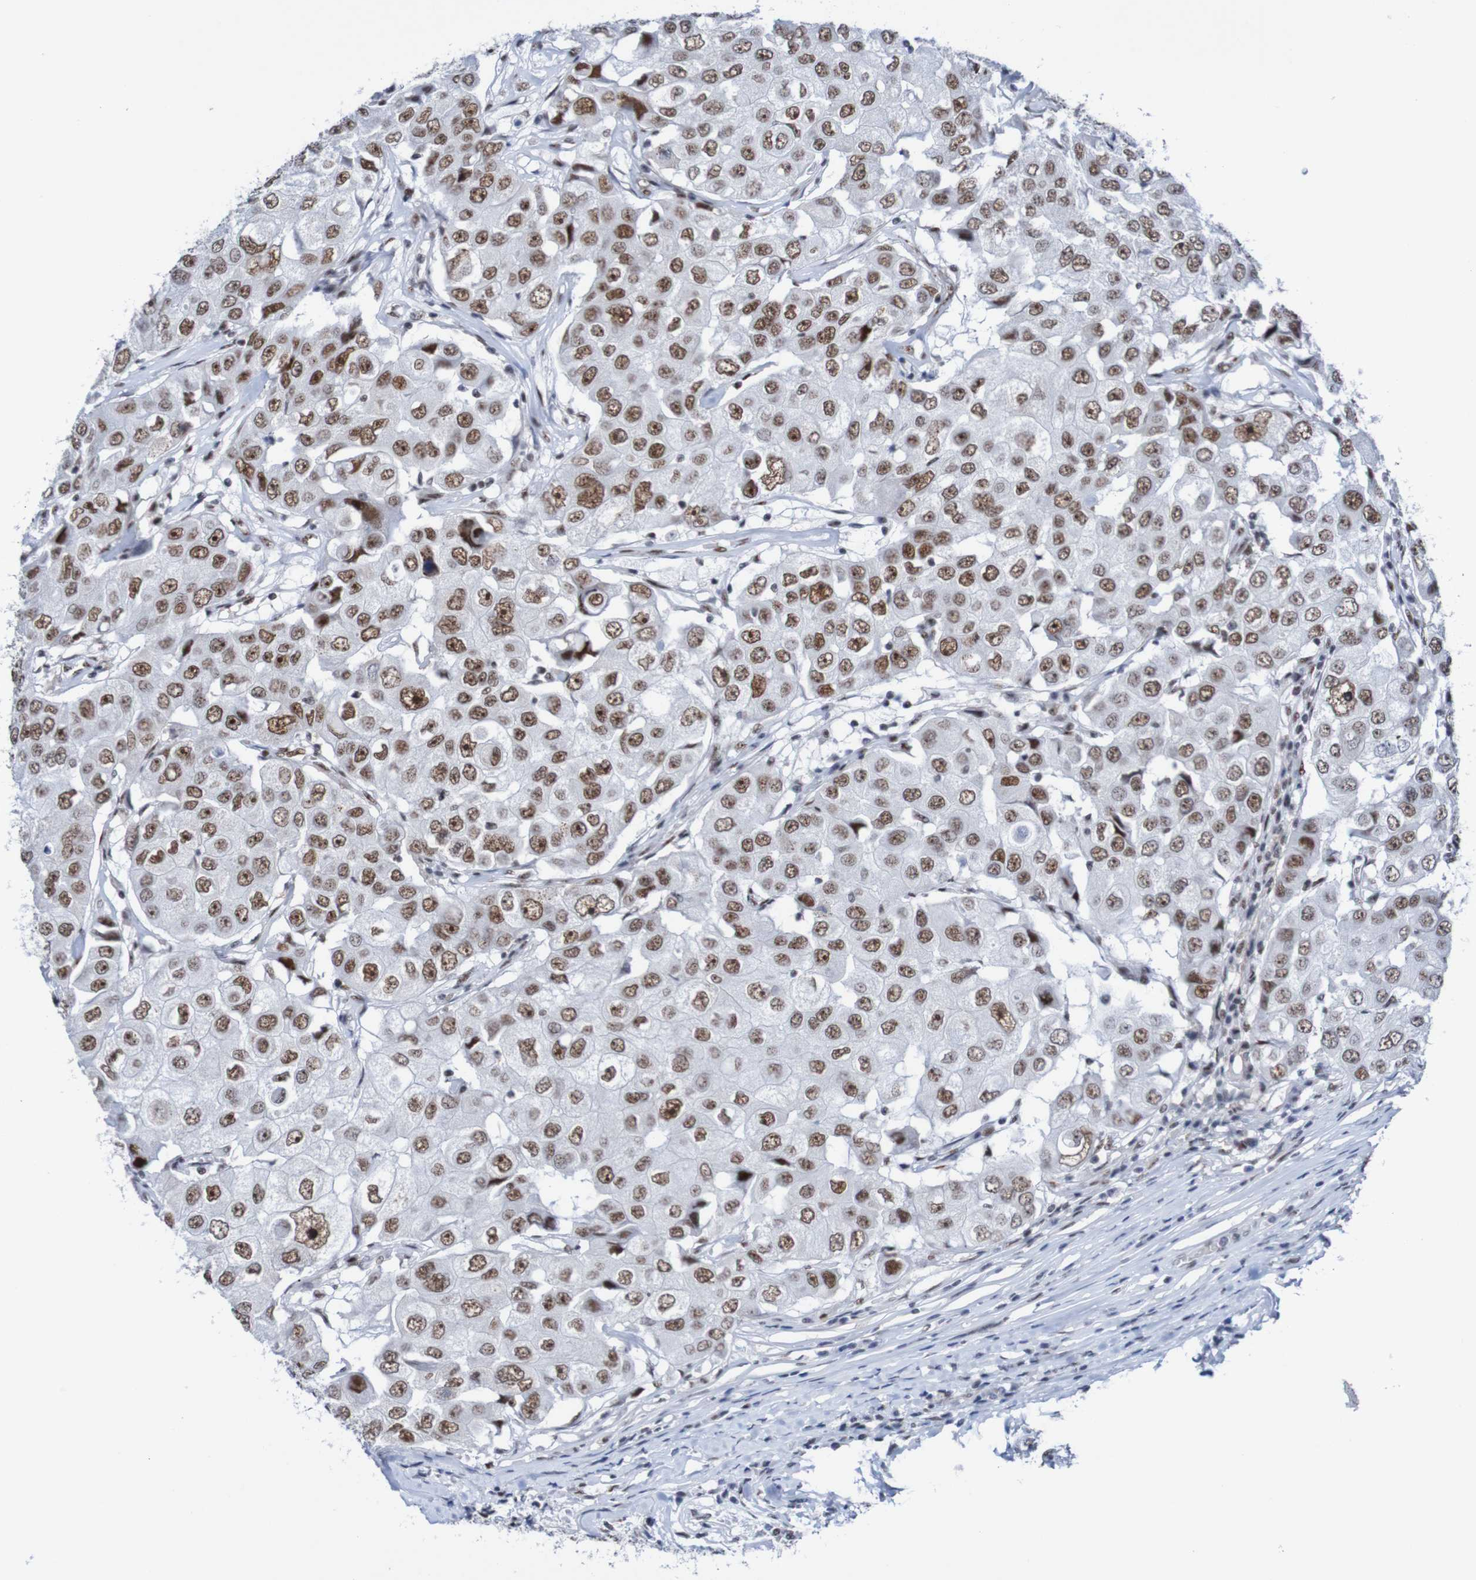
{"staining": {"intensity": "moderate", "quantity": ">75%", "location": "nuclear"}, "tissue": "breast cancer", "cell_type": "Tumor cells", "image_type": "cancer", "snomed": [{"axis": "morphology", "description": "Duct carcinoma"}, {"axis": "topography", "description": "Breast"}], "caption": "The immunohistochemical stain highlights moderate nuclear positivity in tumor cells of infiltrating ductal carcinoma (breast) tissue. The staining was performed using DAB, with brown indicating positive protein expression. Nuclei are stained blue with hematoxylin.", "gene": "CDC5L", "patient": {"sex": "female", "age": 27}}